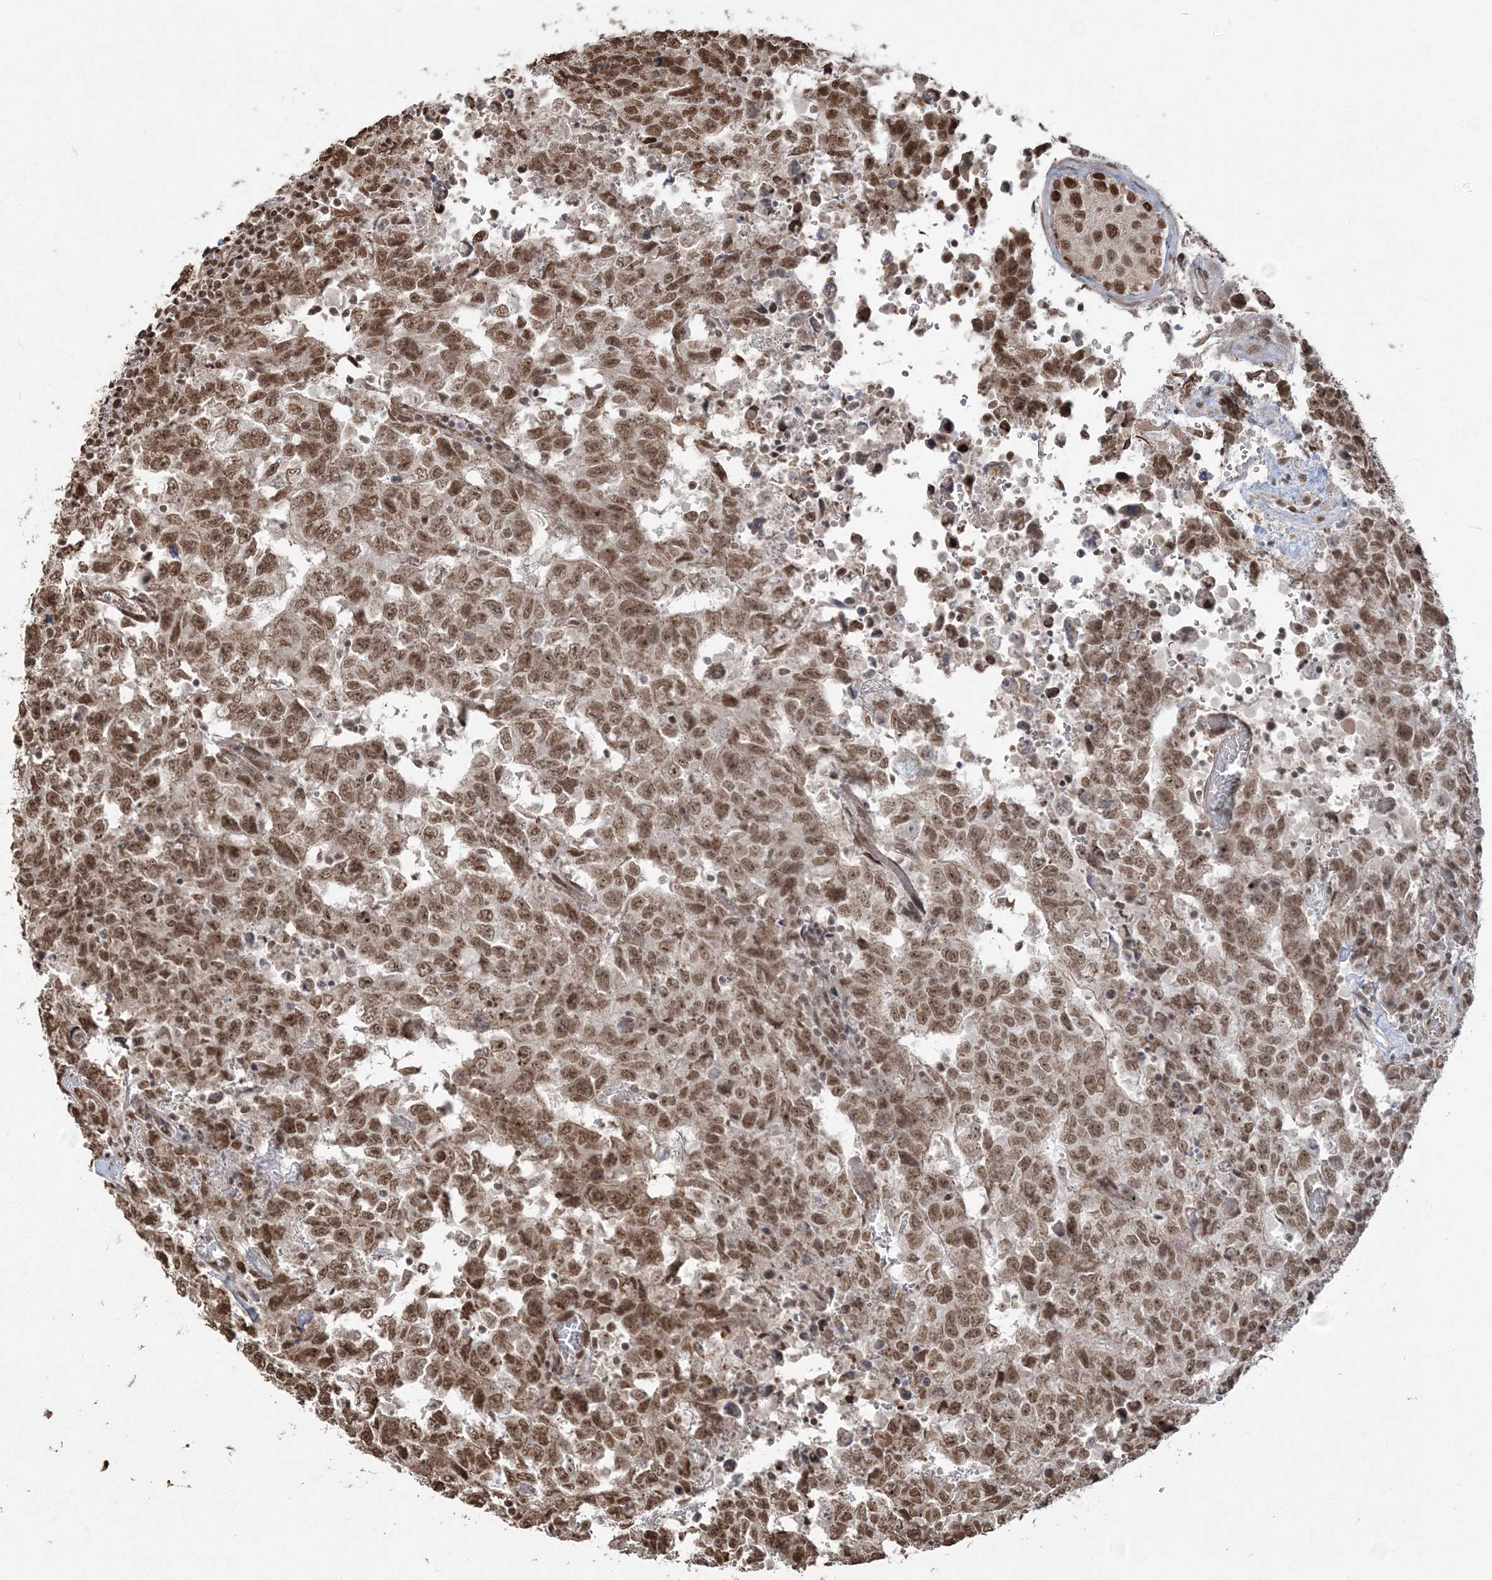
{"staining": {"intensity": "moderate", "quantity": ">75%", "location": "nuclear"}, "tissue": "testis cancer", "cell_type": "Tumor cells", "image_type": "cancer", "snomed": [{"axis": "morphology", "description": "Carcinoma, Embryonal, NOS"}, {"axis": "topography", "description": "Testis"}], "caption": "DAB immunohistochemical staining of testis cancer (embryonal carcinoma) exhibits moderate nuclear protein positivity in about >75% of tumor cells.", "gene": "ZNF839", "patient": {"sex": "male", "age": 26}}